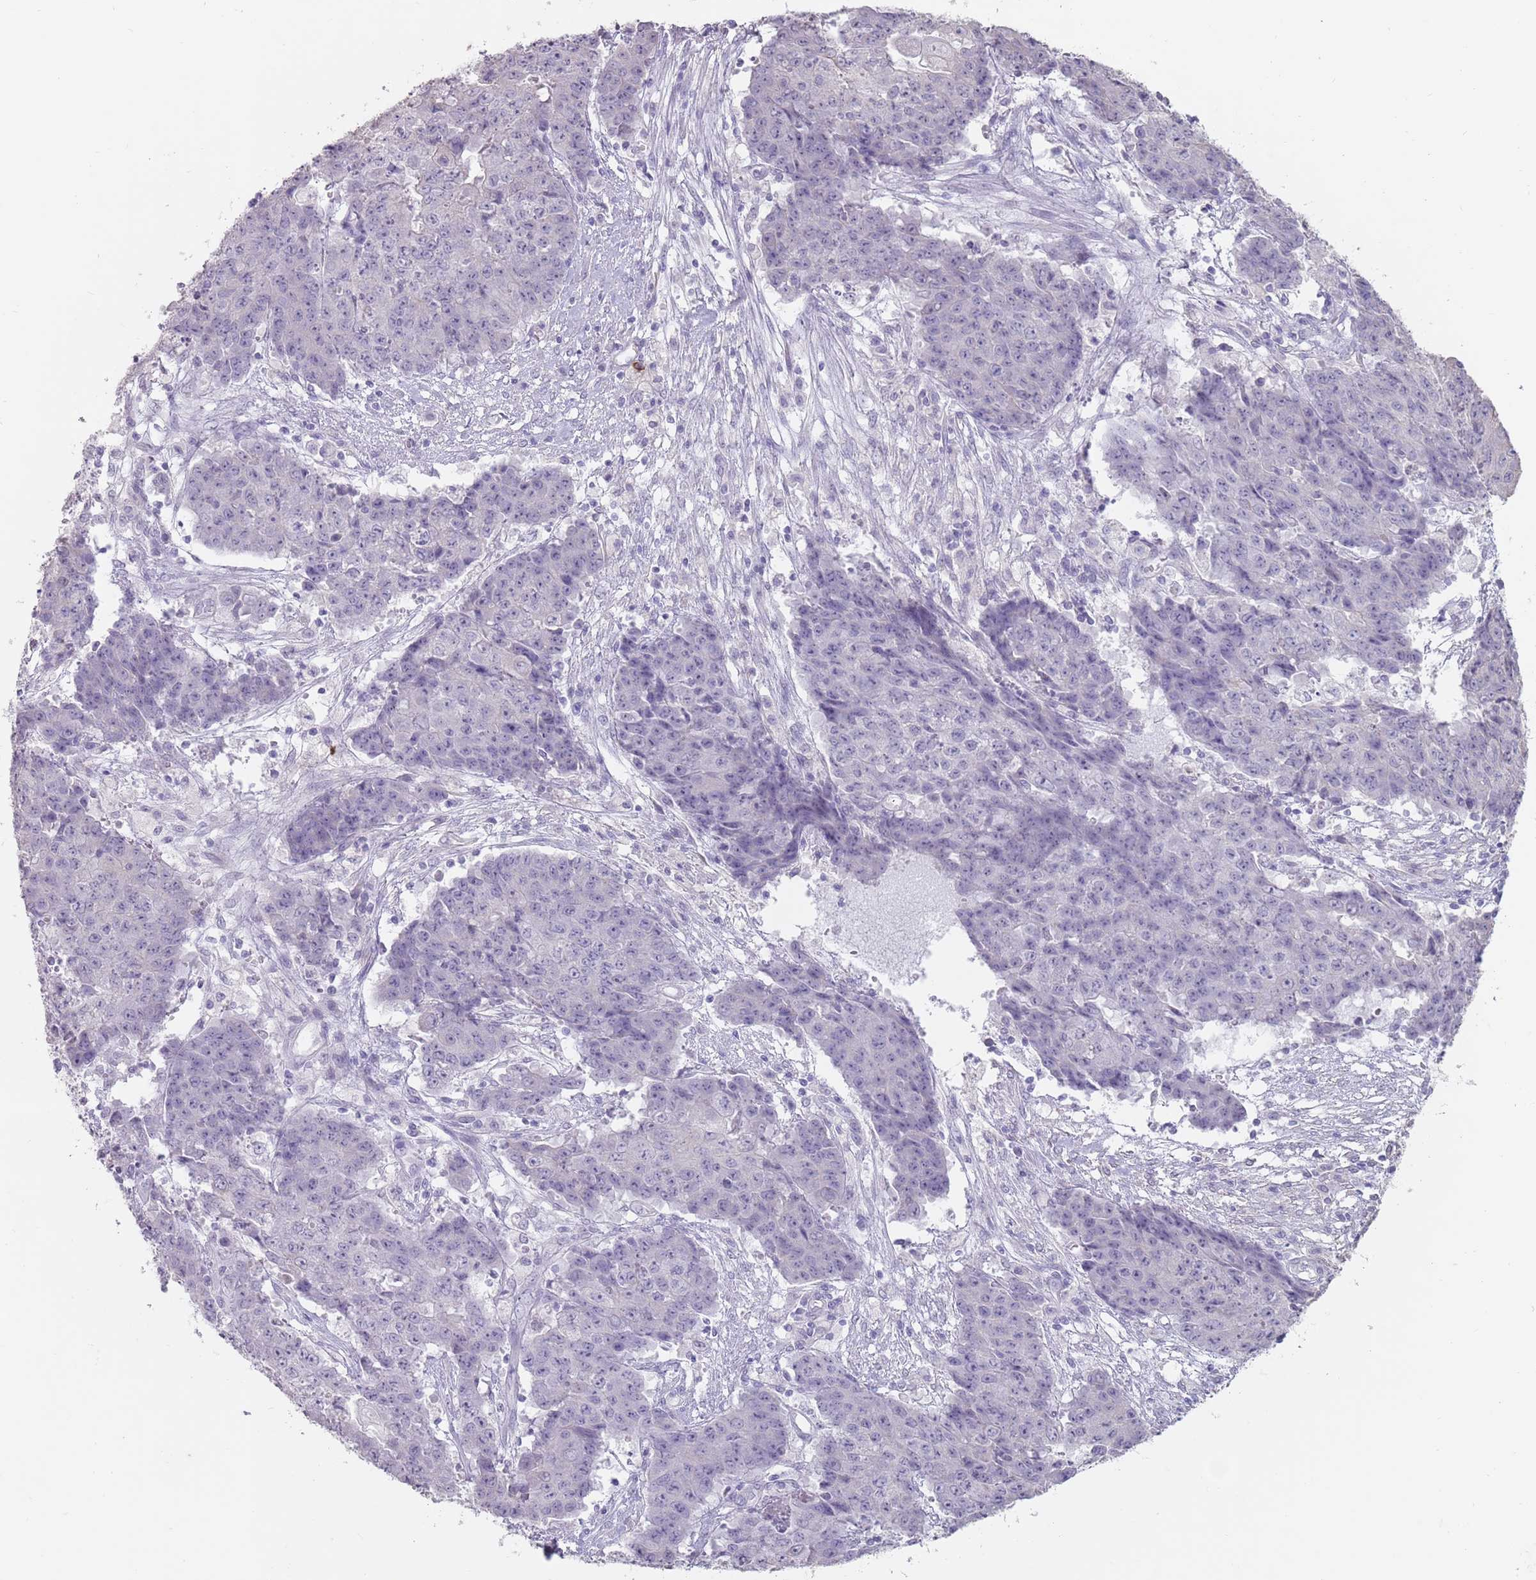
{"staining": {"intensity": "negative", "quantity": "none", "location": "none"}, "tissue": "ovarian cancer", "cell_type": "Tumor cells", "image_type": "cancer", "snomed": [{"axis": "morphology", "description": "Carcinoma, endometroid"}, {"axis": "topography", "description": "Ovary"}], "caption": "A high-resolution micrograph shows immunohistochemistry staining of ovarian cancer (endometroid carcinoma), which shows no significant expression in tumor cells.", "gene": "STYK1", "patient": {"sex": "female", "age": 42}}